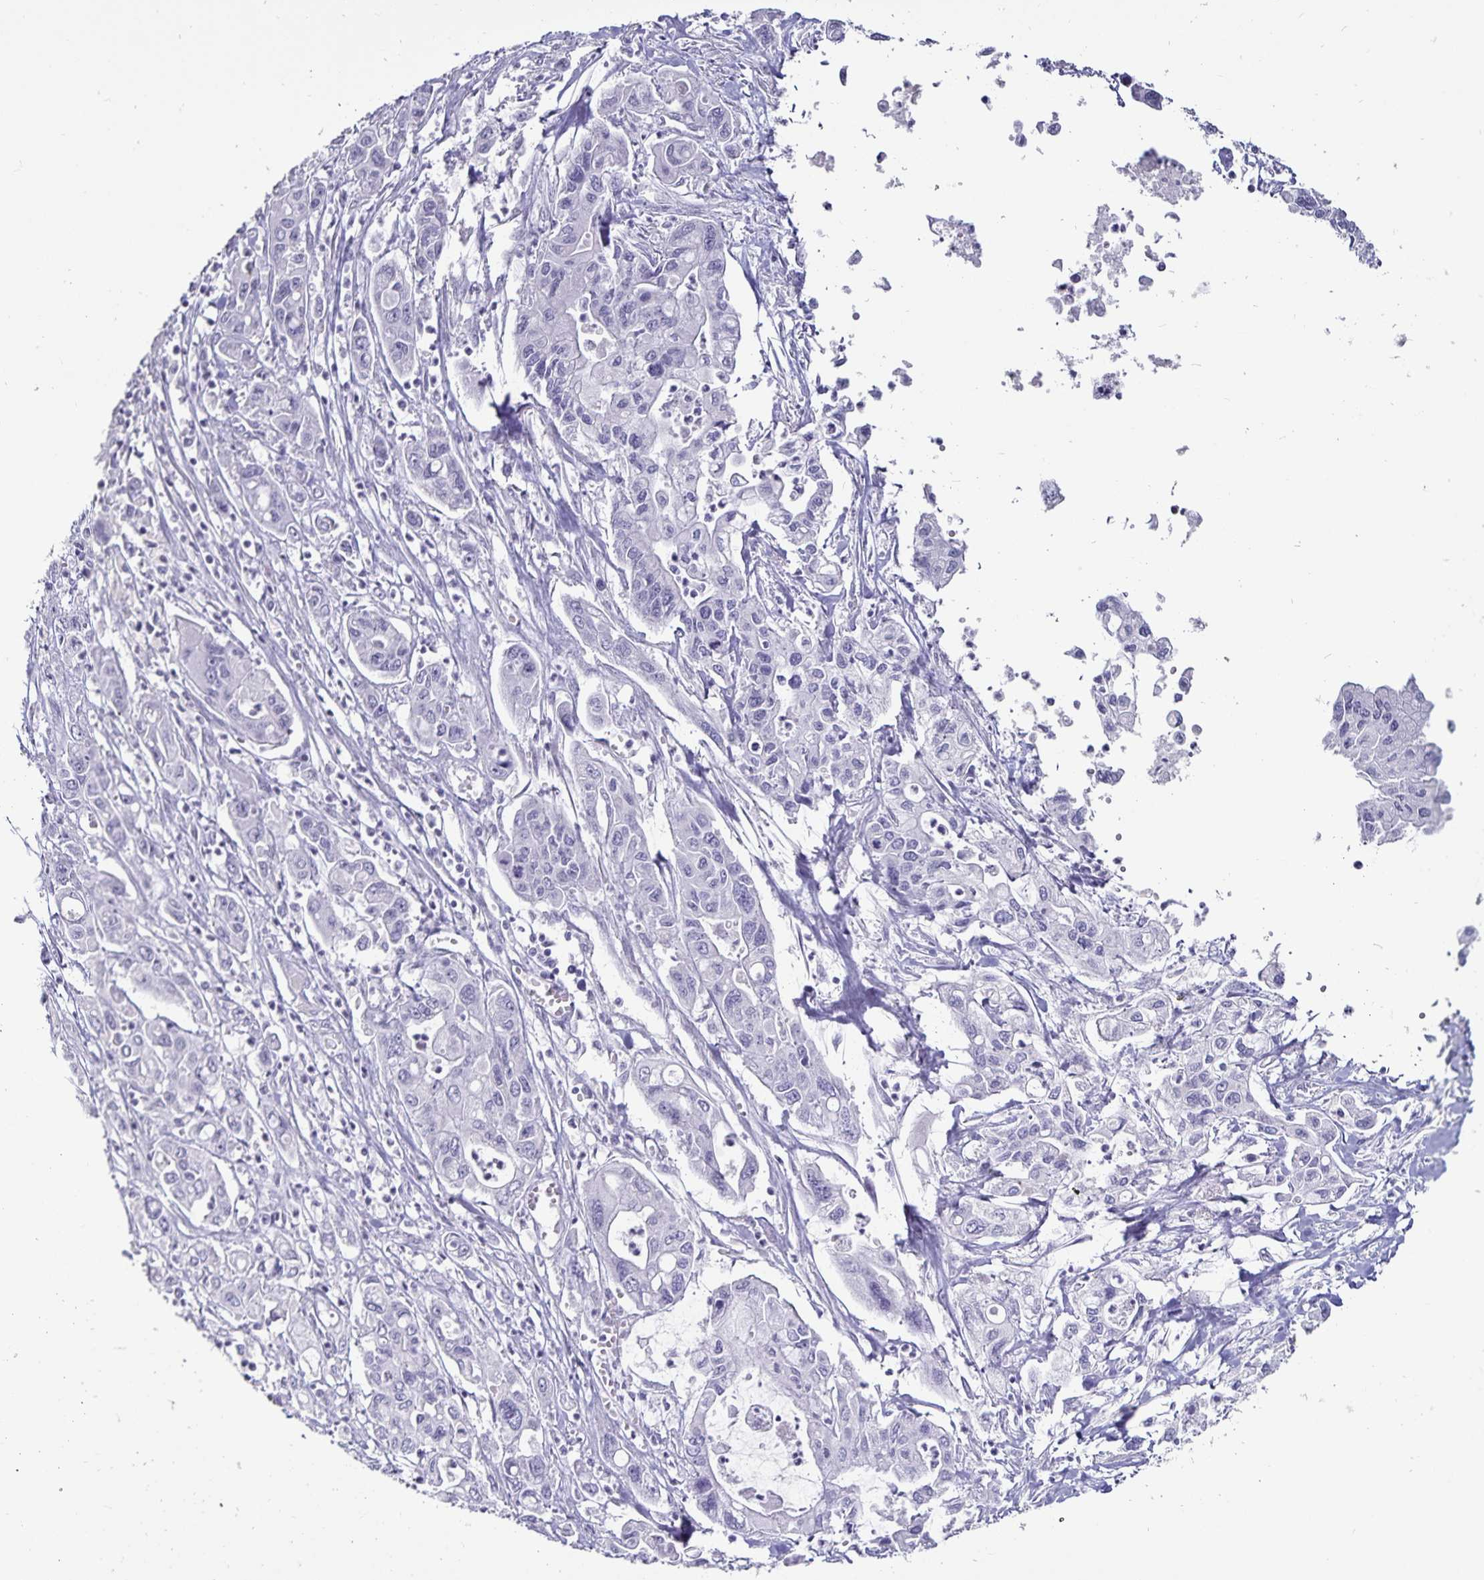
{"staining": {"intensity": "negative", "quantity": "none", "location": "none"}, "tissue": "pancreatic cancer", "cell_type": "Tumor cells", "image_type": "cancer", "snomed": [{"axis": "morphology", "description": "Adenocarcinoma, NOS"}, {"axis": "topography", "description": "Pancreas"}], "caption": "Photomicrograph shows no significant protein staining in tumor cells of pancreatic adenocarcinoma. (Brightfield microscopy of DAB (3,3'-diaminobenzidine) IHC at high magnification).", "gene": "DEFA6", "patient": {"sex": "male", "age": 62}}